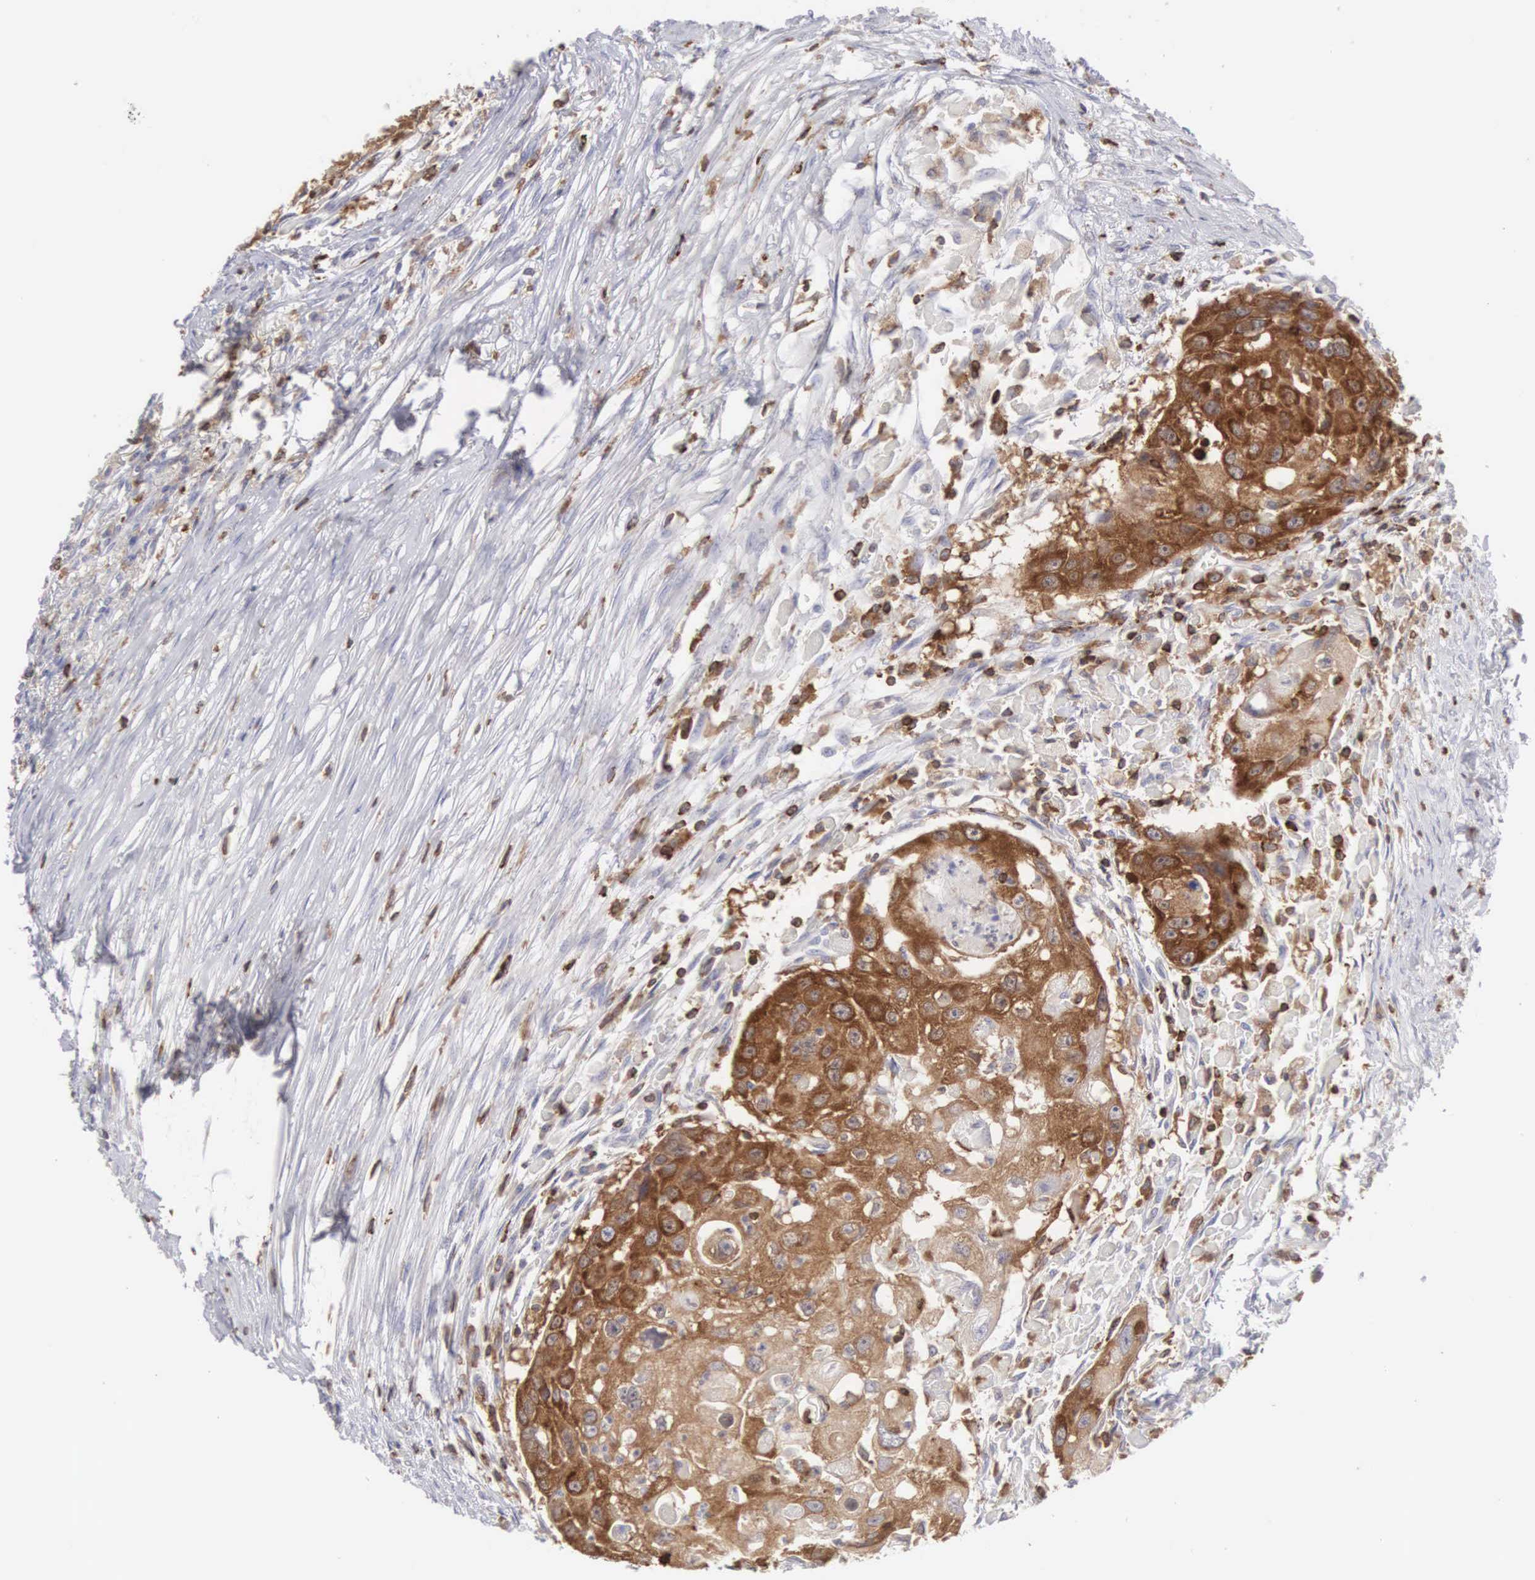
{"staining": {"intensity": "strong", "quantity": ">75%", "location": "cytoplasmic/membranous"}, "tissue": "head and neck cancer", "cell_type": "Tumor cells", "image_type": "cancer", "snomed": [{"axis": "morphology", "description": "Squamous cell carcinoma, NOS"}, {"axis": "topography", "description": "Head-Neck"}], "caption": "Head and neck cancer was stained to show a protein in brown. There is high levels of strong cytoplasmic/membranous positivity in approximately >75% of tumor cells. (brown staining indicates protein expression, while blue staining denotes nuclei).", "gene": "SH3BP1", "patient": {"sex": "male", "age": 64}}